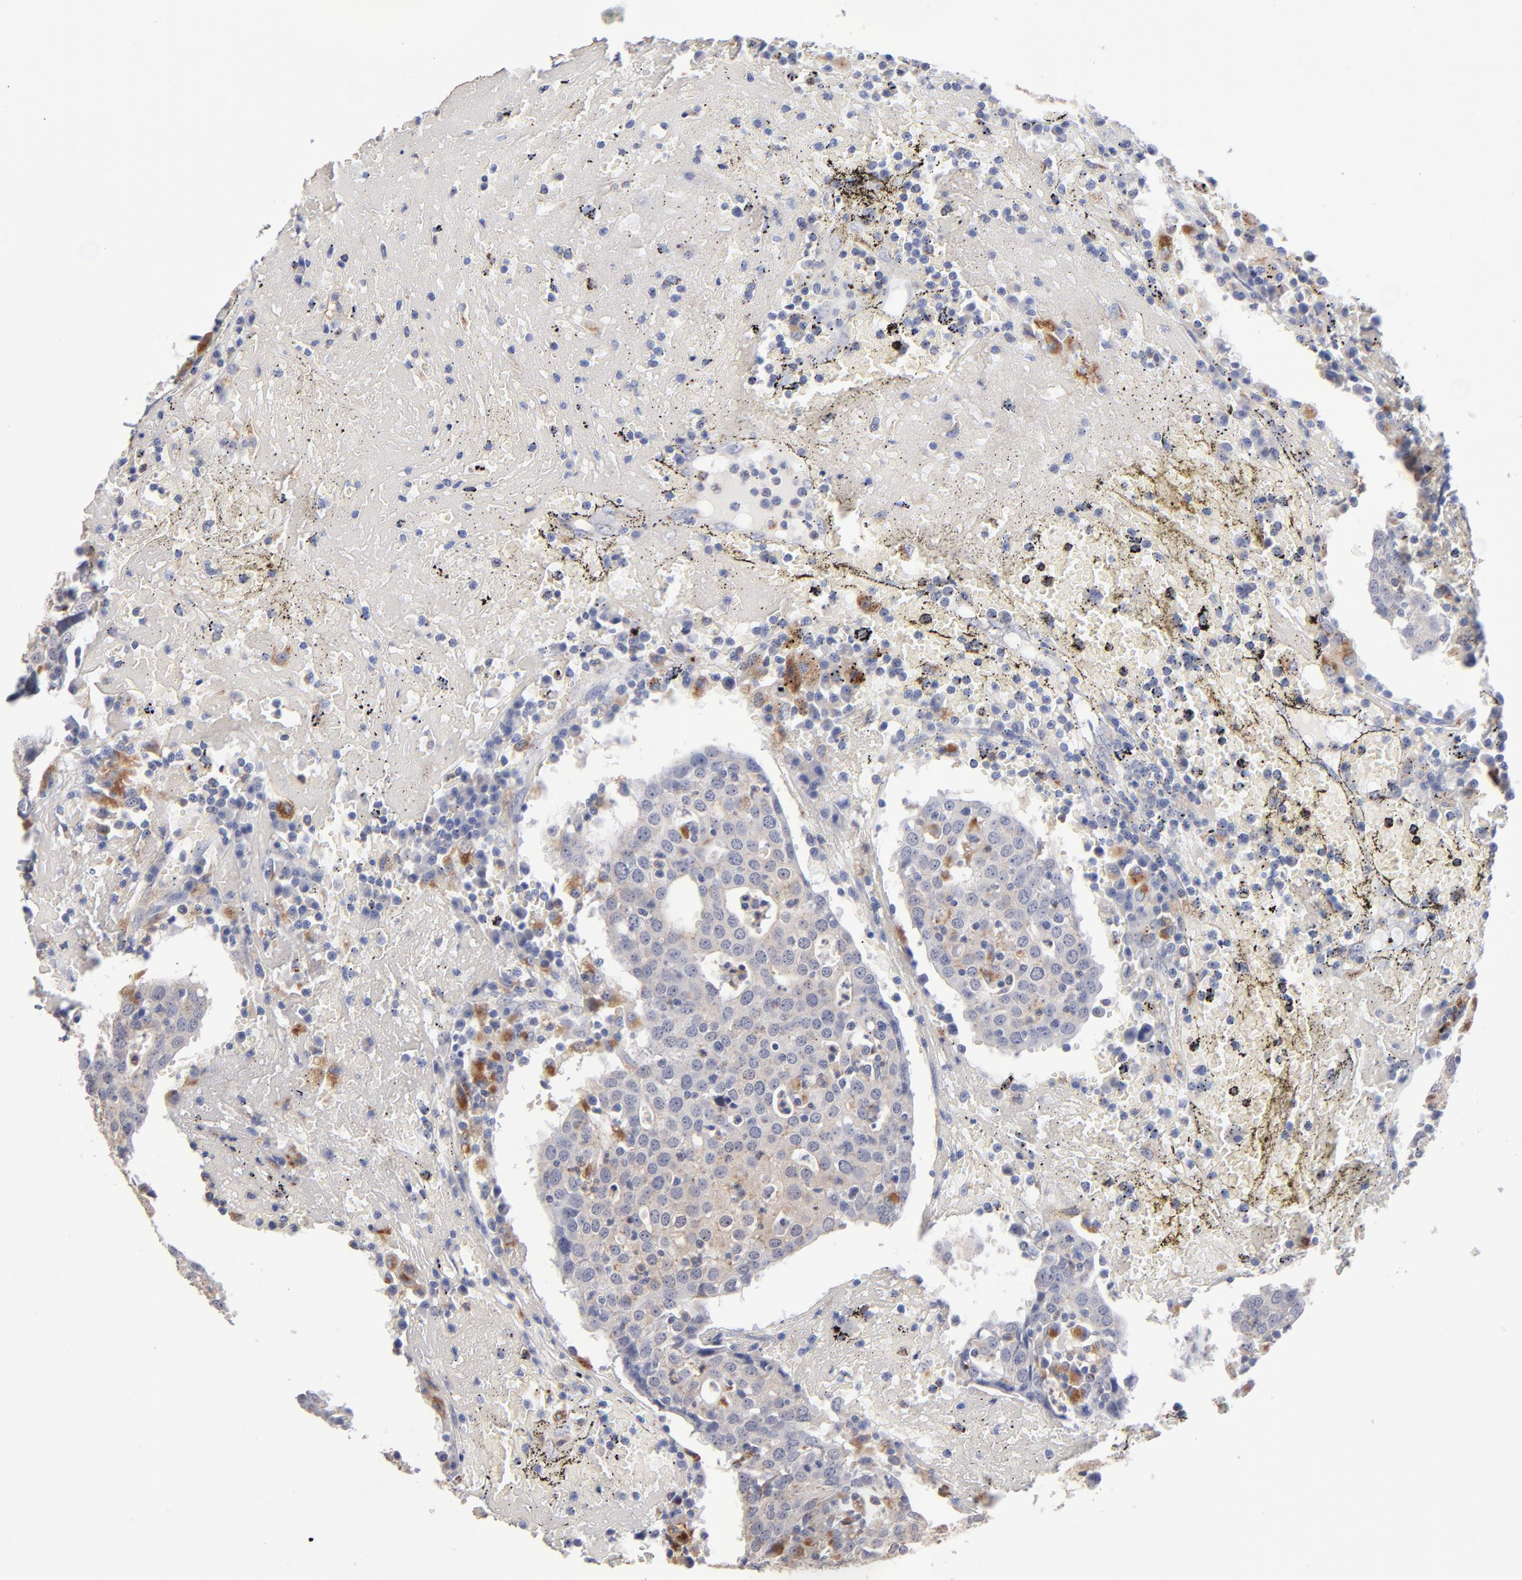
{"staining": {"intensity": "weak", "quantity": ">75%", "location": "cytoplasmic/membranous"}, "tissue": "head and neck cancer", "cell_type": "Tumor cells", "image_type": "cancer", "snomed": [{"axis": "morphology", "description": "Adenocarcinoma, NOS"}, {"axis": "topography", "description": "Salivary gland"}, {"axis": "topography", "description": "Head-Neck"}], "caption": "This is an image of IHC staining of head and neck cancer (adenocarcinoma), which shows weak positivity in the cytoplasmic/membranous of tumor cells.", "gene": "RRAGB", "patient": {"sex": "female", "age": 65}}